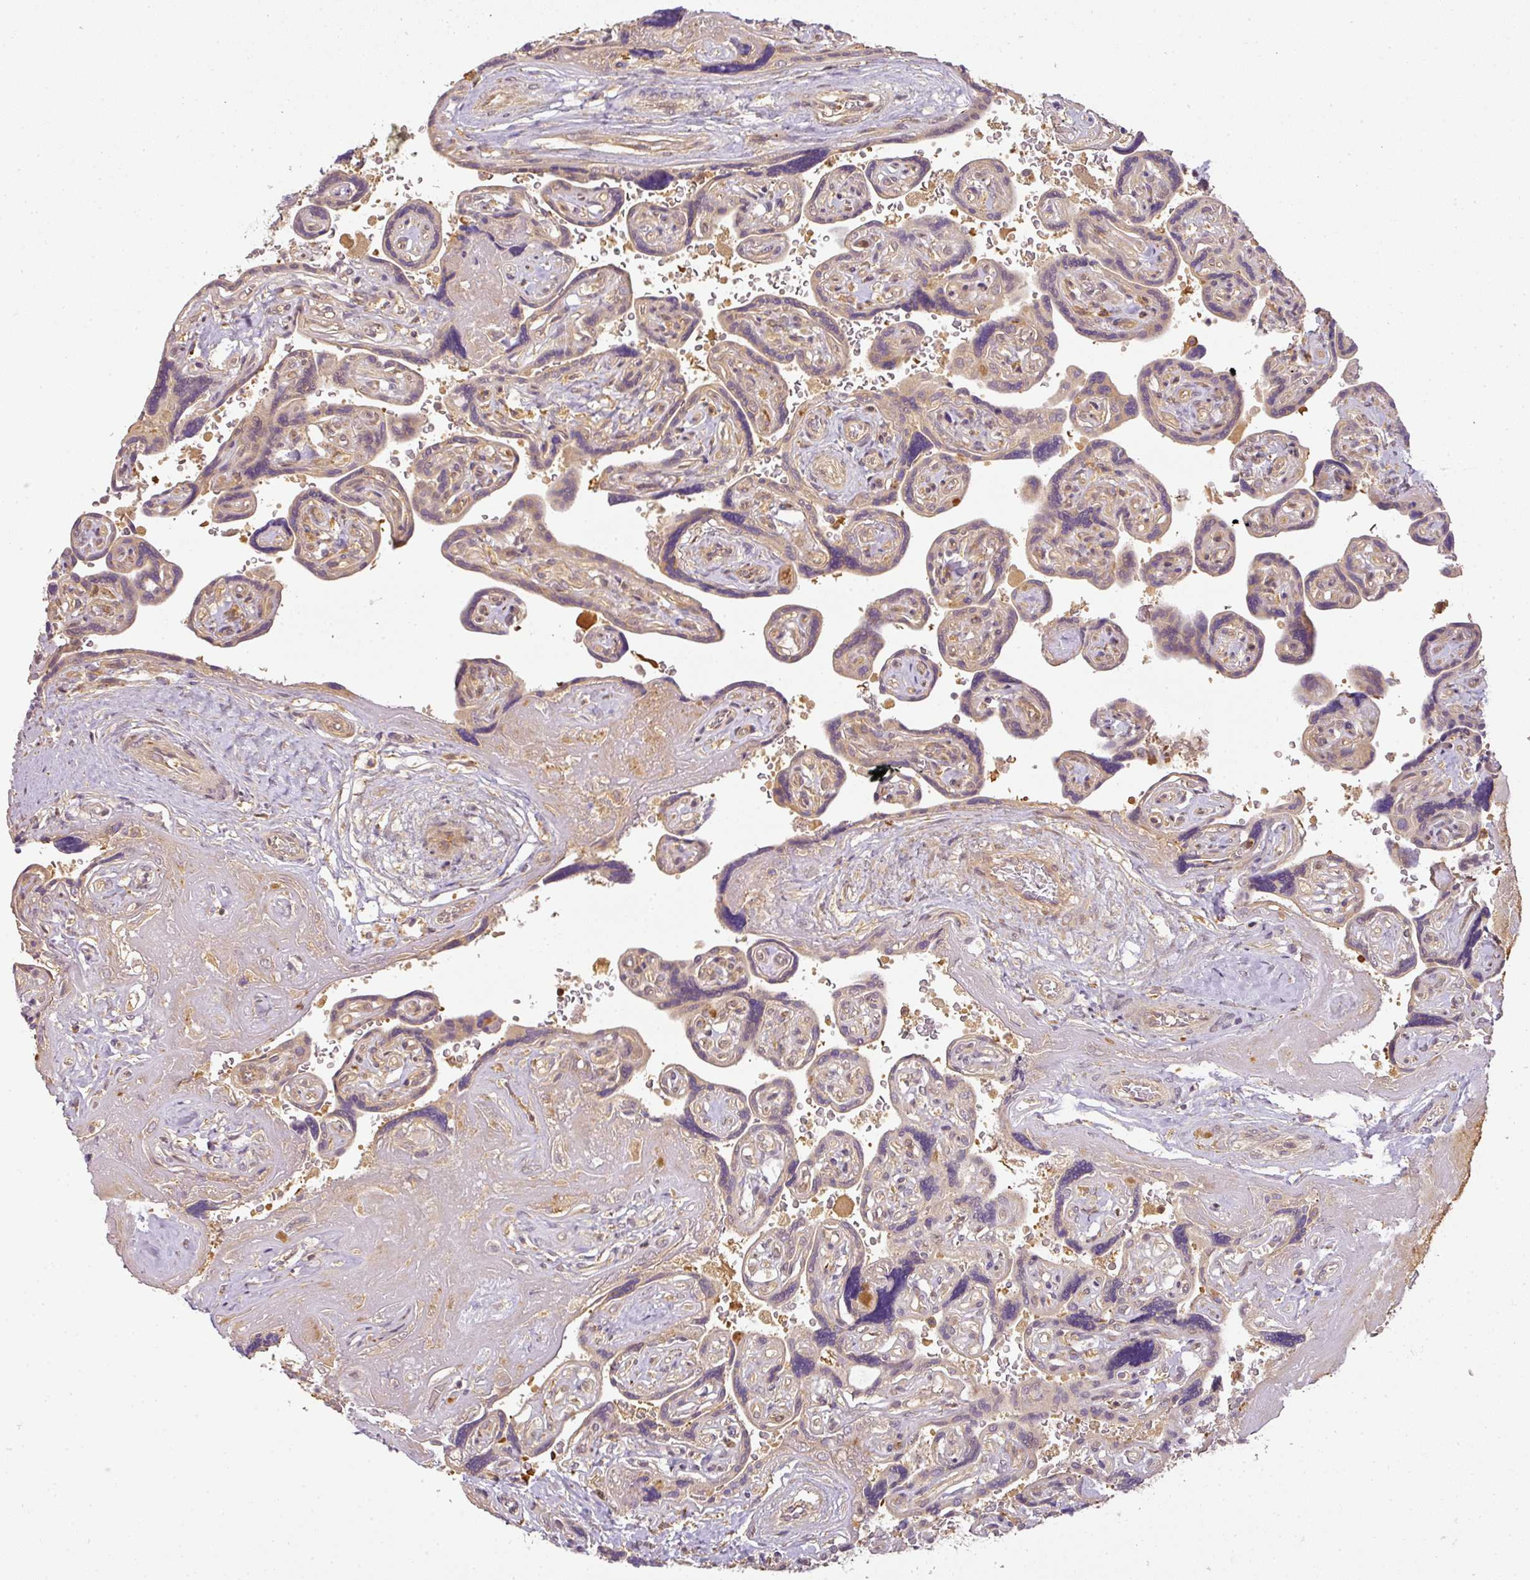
{"staining": {"intensity": "weak", "quantity": "25%-75%", "location": "cytoplasmic/membranous"}, "tissue": "placenta", "cell_type": "Trophoblastic cells", "image_type": "normal", "snomed": [{"axis": "morphology", "description": "Normal tissue, NOS"}, {"axis": "topography", "description": "Placenta"}], "caption": "Placenta stained for a protein (brown) demonstrates weak cytoplasmic/membranous positive positivity in about 25%-75% of trophoblastic cells.", "gene": "TCL1B", "patient": {"sex": "female", "age": 32}}